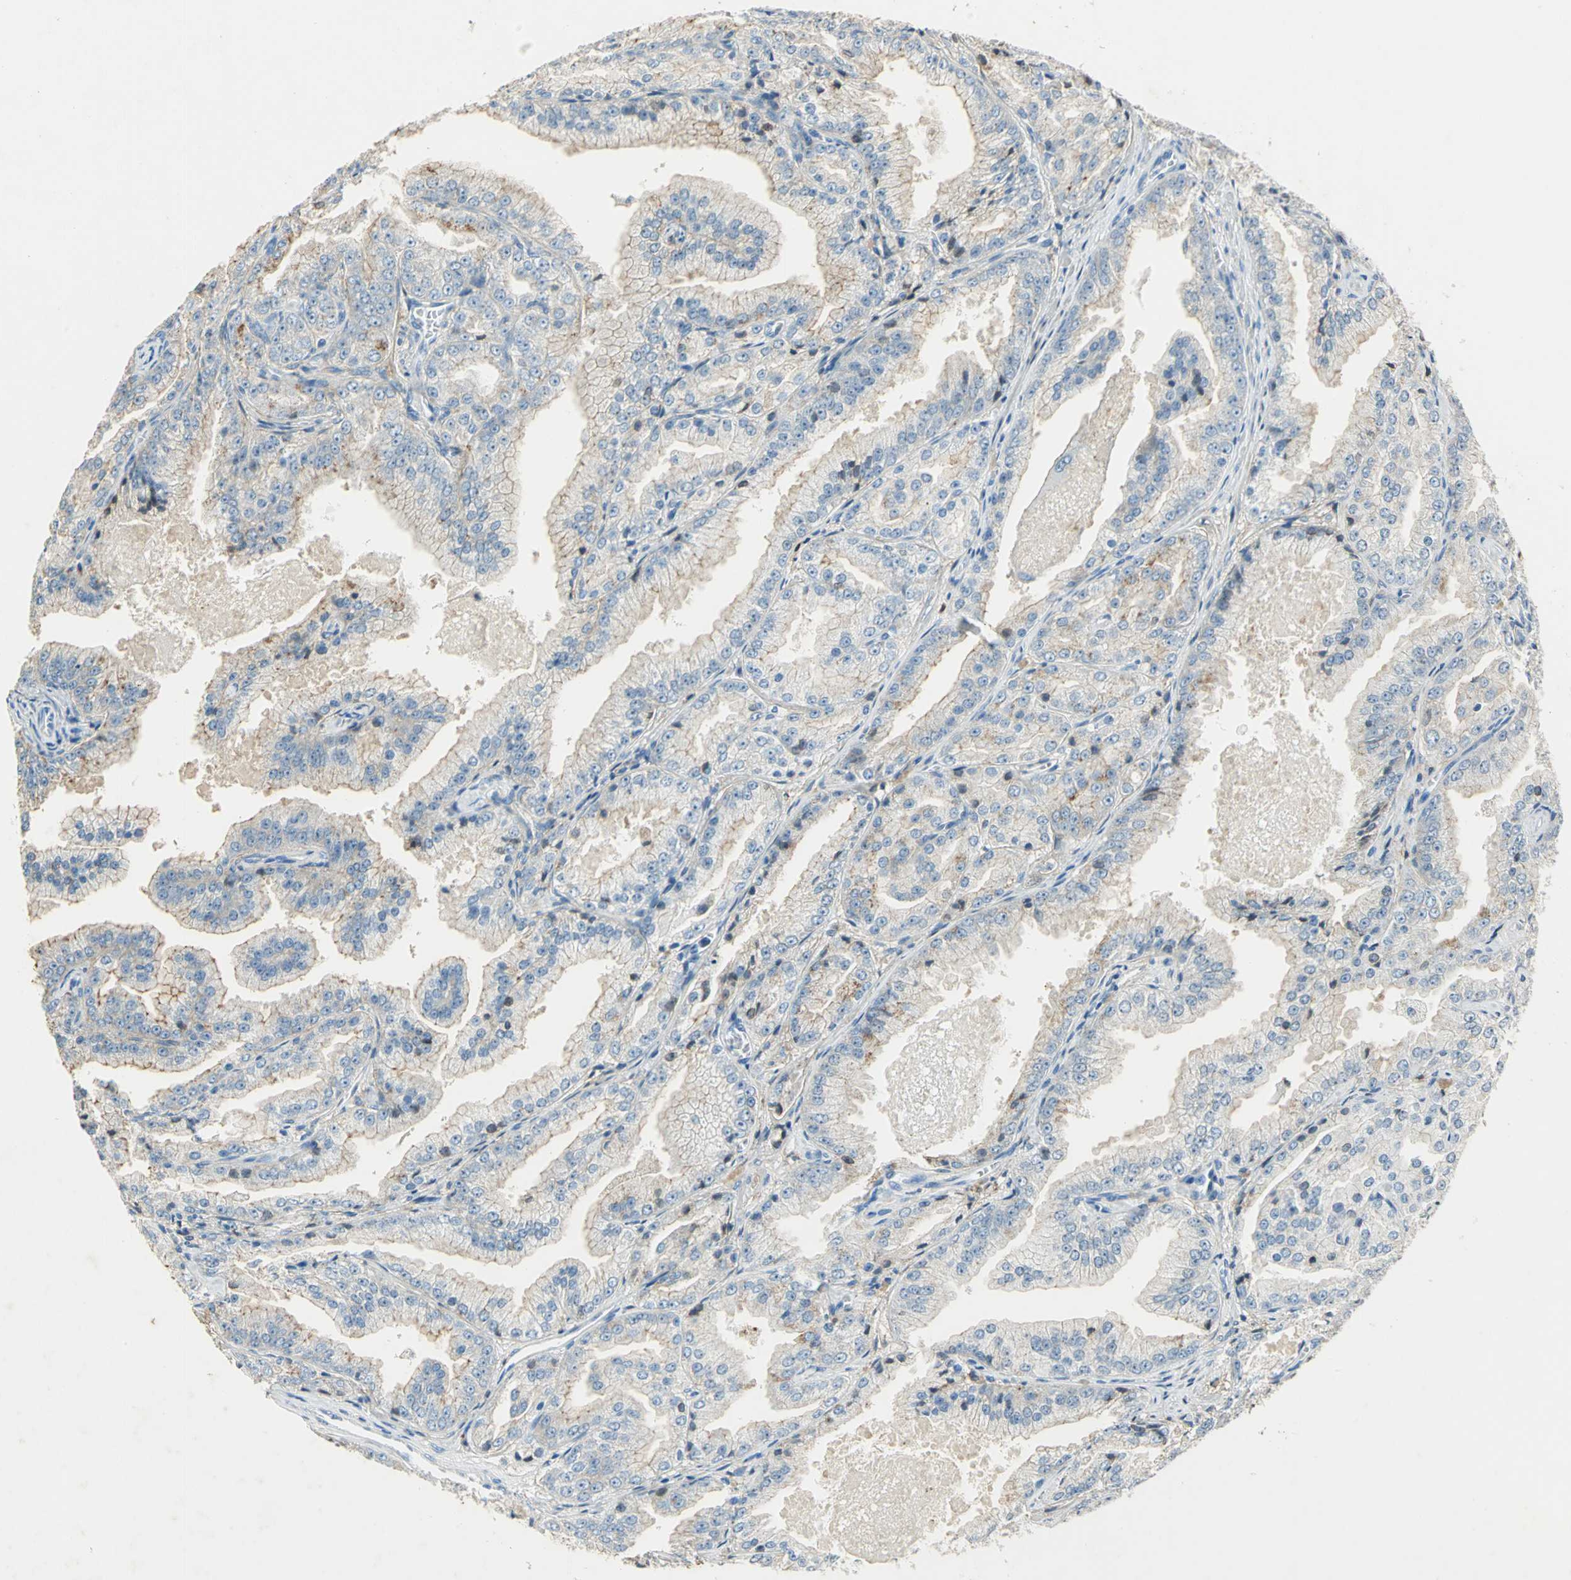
{"staining": {"intensity": "moderate", "quantity": "<25%", "location": "cytoplasmic/membranous"}, "tissue": "prostate cancer", "cell_type": "Tumor cells", "image_type": "cancer", "snomed": [{"axis": "morphology", "description": "Adenocarcinoma, High grade"}, {"axis": "topography", "description": "Prostate"}], "caption": "Immunohistochemical staining of prostate cancer (adenocarcinoma (high-grade)) displays low levels of moderate cytoplasmic/membranous staining in approximately <25% of tumor cells.", "gene": "ANXA4", "patient": {"sex": "male", "age": 61}}